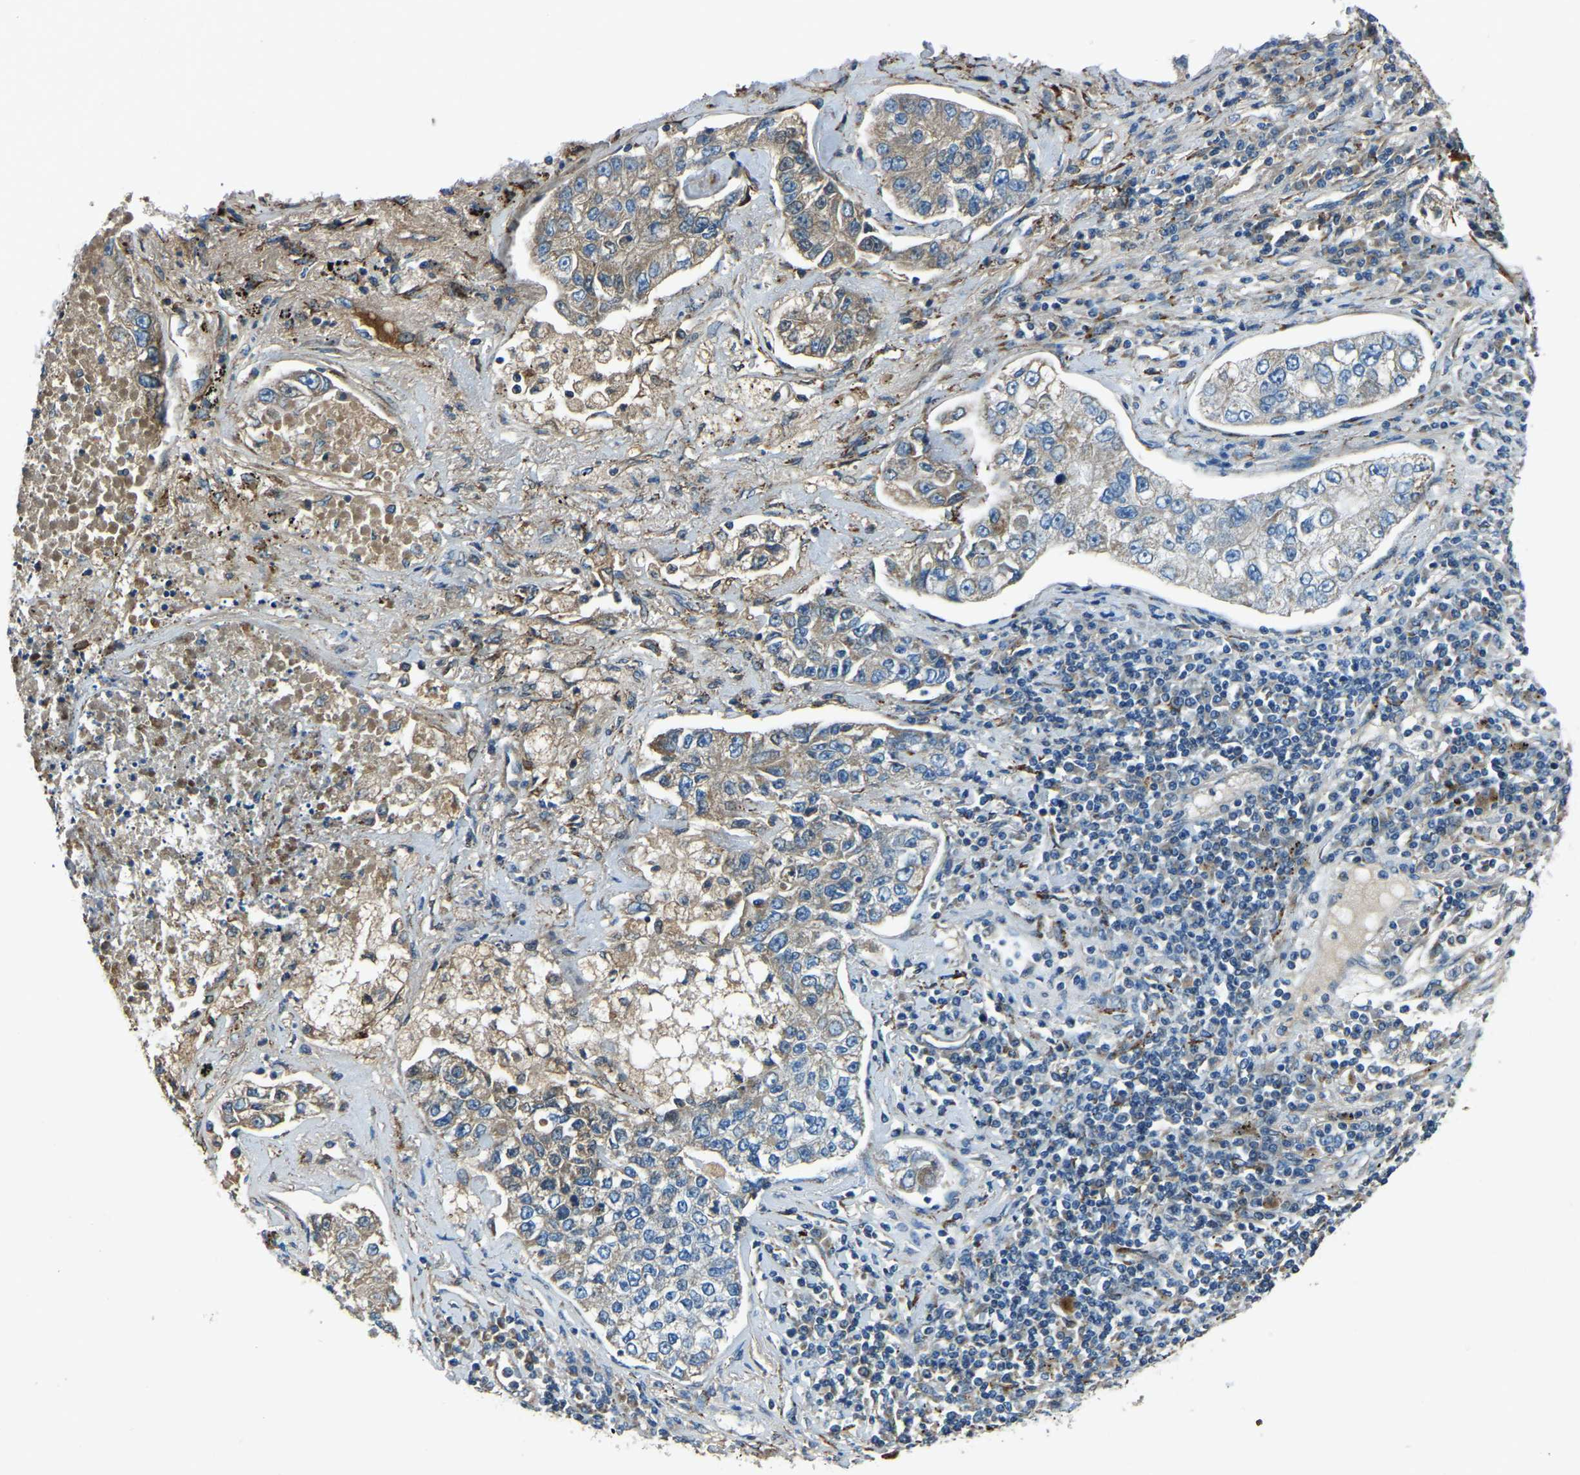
{"staining": {"intensity": "moderate", "quantity": "25%-75%", "location": "cytoplasmic/membranous"}, "tissue": "lung cancer", "cell_type": "Tumor cells", "image_type": "cancer", "snomed": [{"axis": "morphology", "description": "Adenocarcinoma, NOS"}, {"axis": "topography", "description": "Lung"}], "caption": "IHC micrograph of neoplastic tissue: human adenocarcinoma (lung) stained using IHC displays medium levels of moderate protein expression localized specifically in the cytoplasmic/membranous of tumor cells, appearing as a cytoplasmic/membranous brown color.", "gene": "COL3A1", "patient": {"sex": "male", "age": 49}}